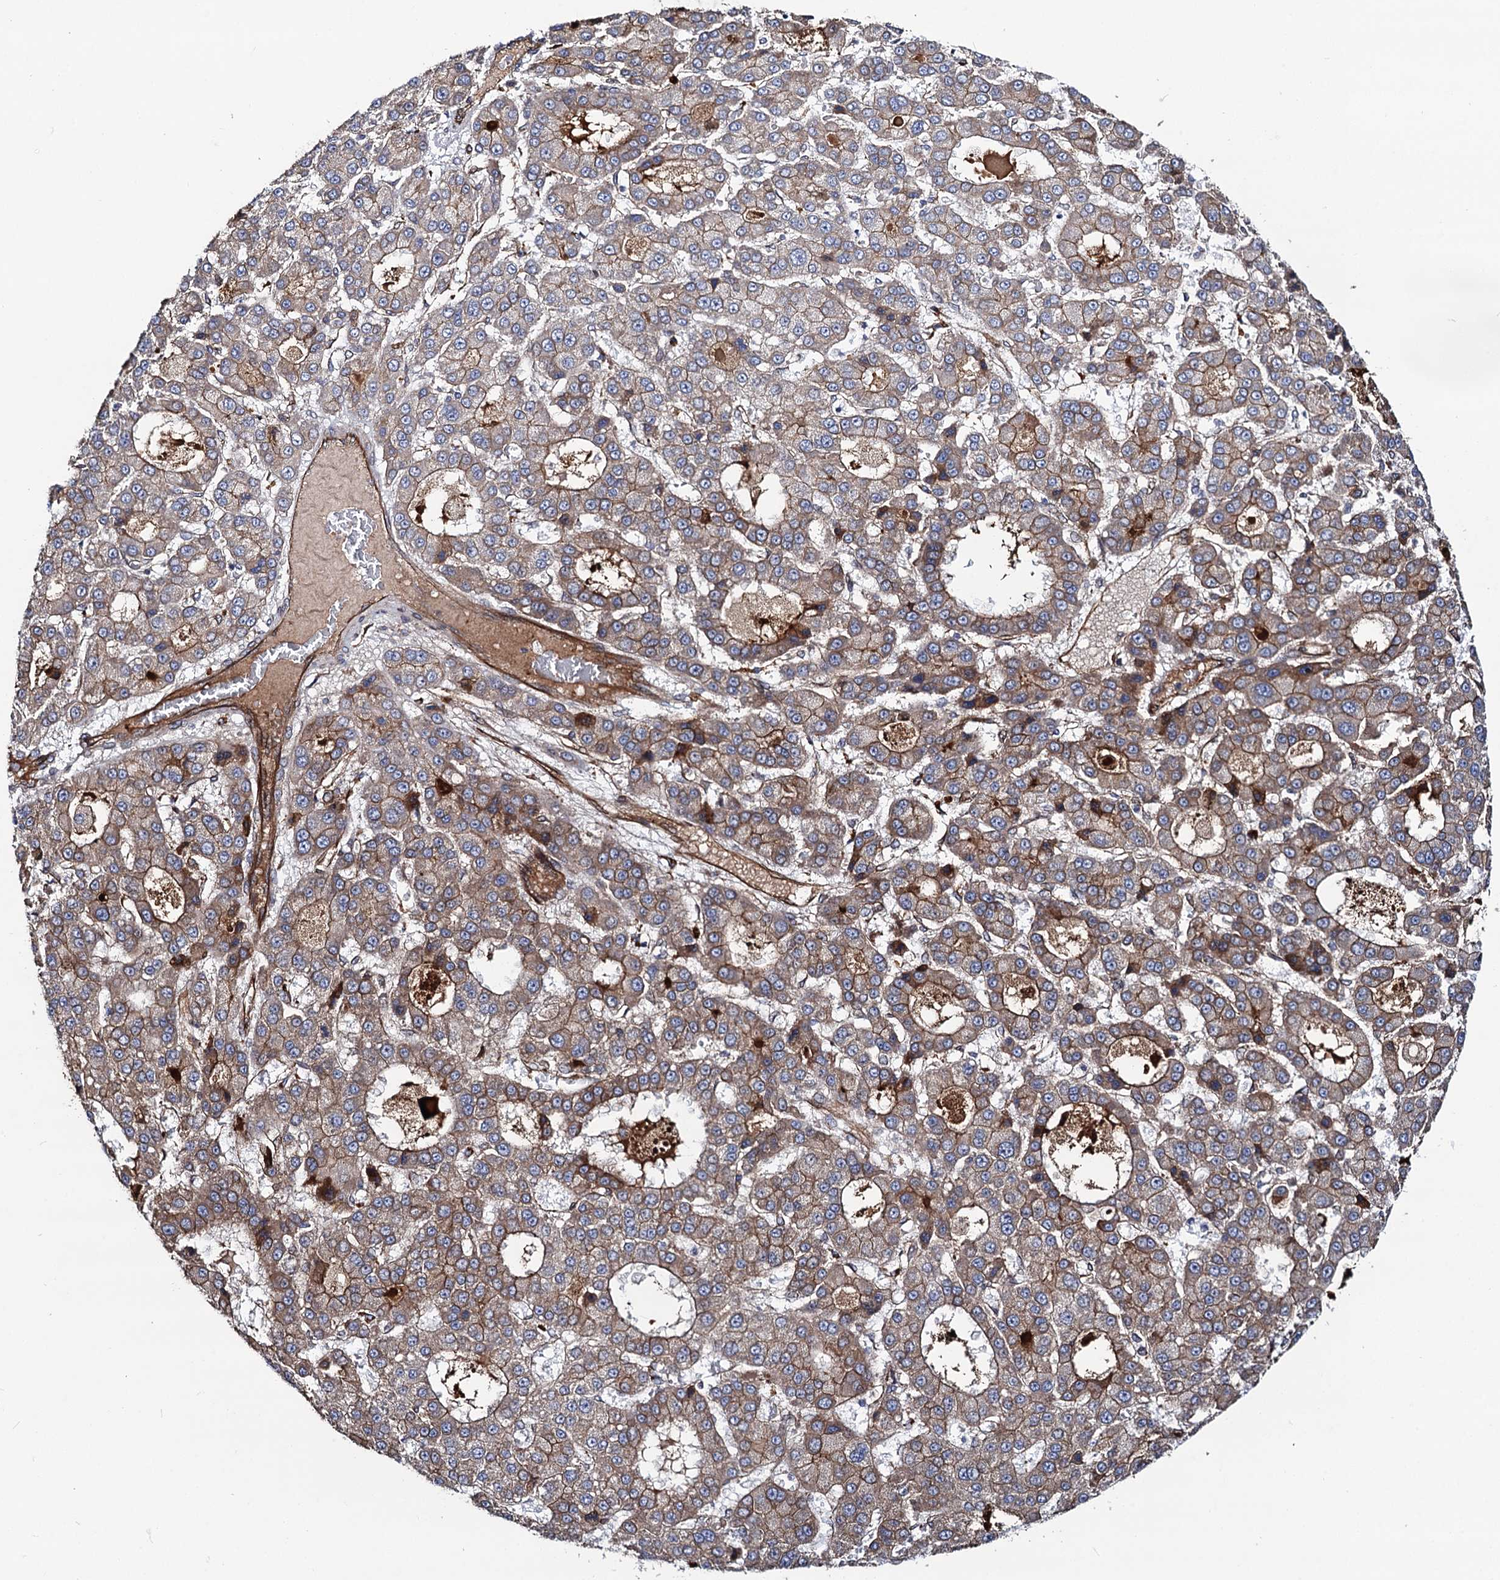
{"staining": {"intensity": "moderate", "quantity": ">75%", "location": "cytoplasmic/membranous"}, "tissue": "liver cancer", "cell_type": "Tumor cells", "image_type": "cancer", "snomed": [{"axis": "morphology", "description": "Carcinoma, Hepatocellular, NOS"}, {"axis": "topography", "description": "Liver"}], "caption": "Brown immunohistochemical staining in human hepatocellular carcinoma (liver) displays moderate cytoplasmic/membranous positivity in about >75% of tumor cells.", "gene": "CIP2A", "patient": {"sex": "male", "age": 70}}